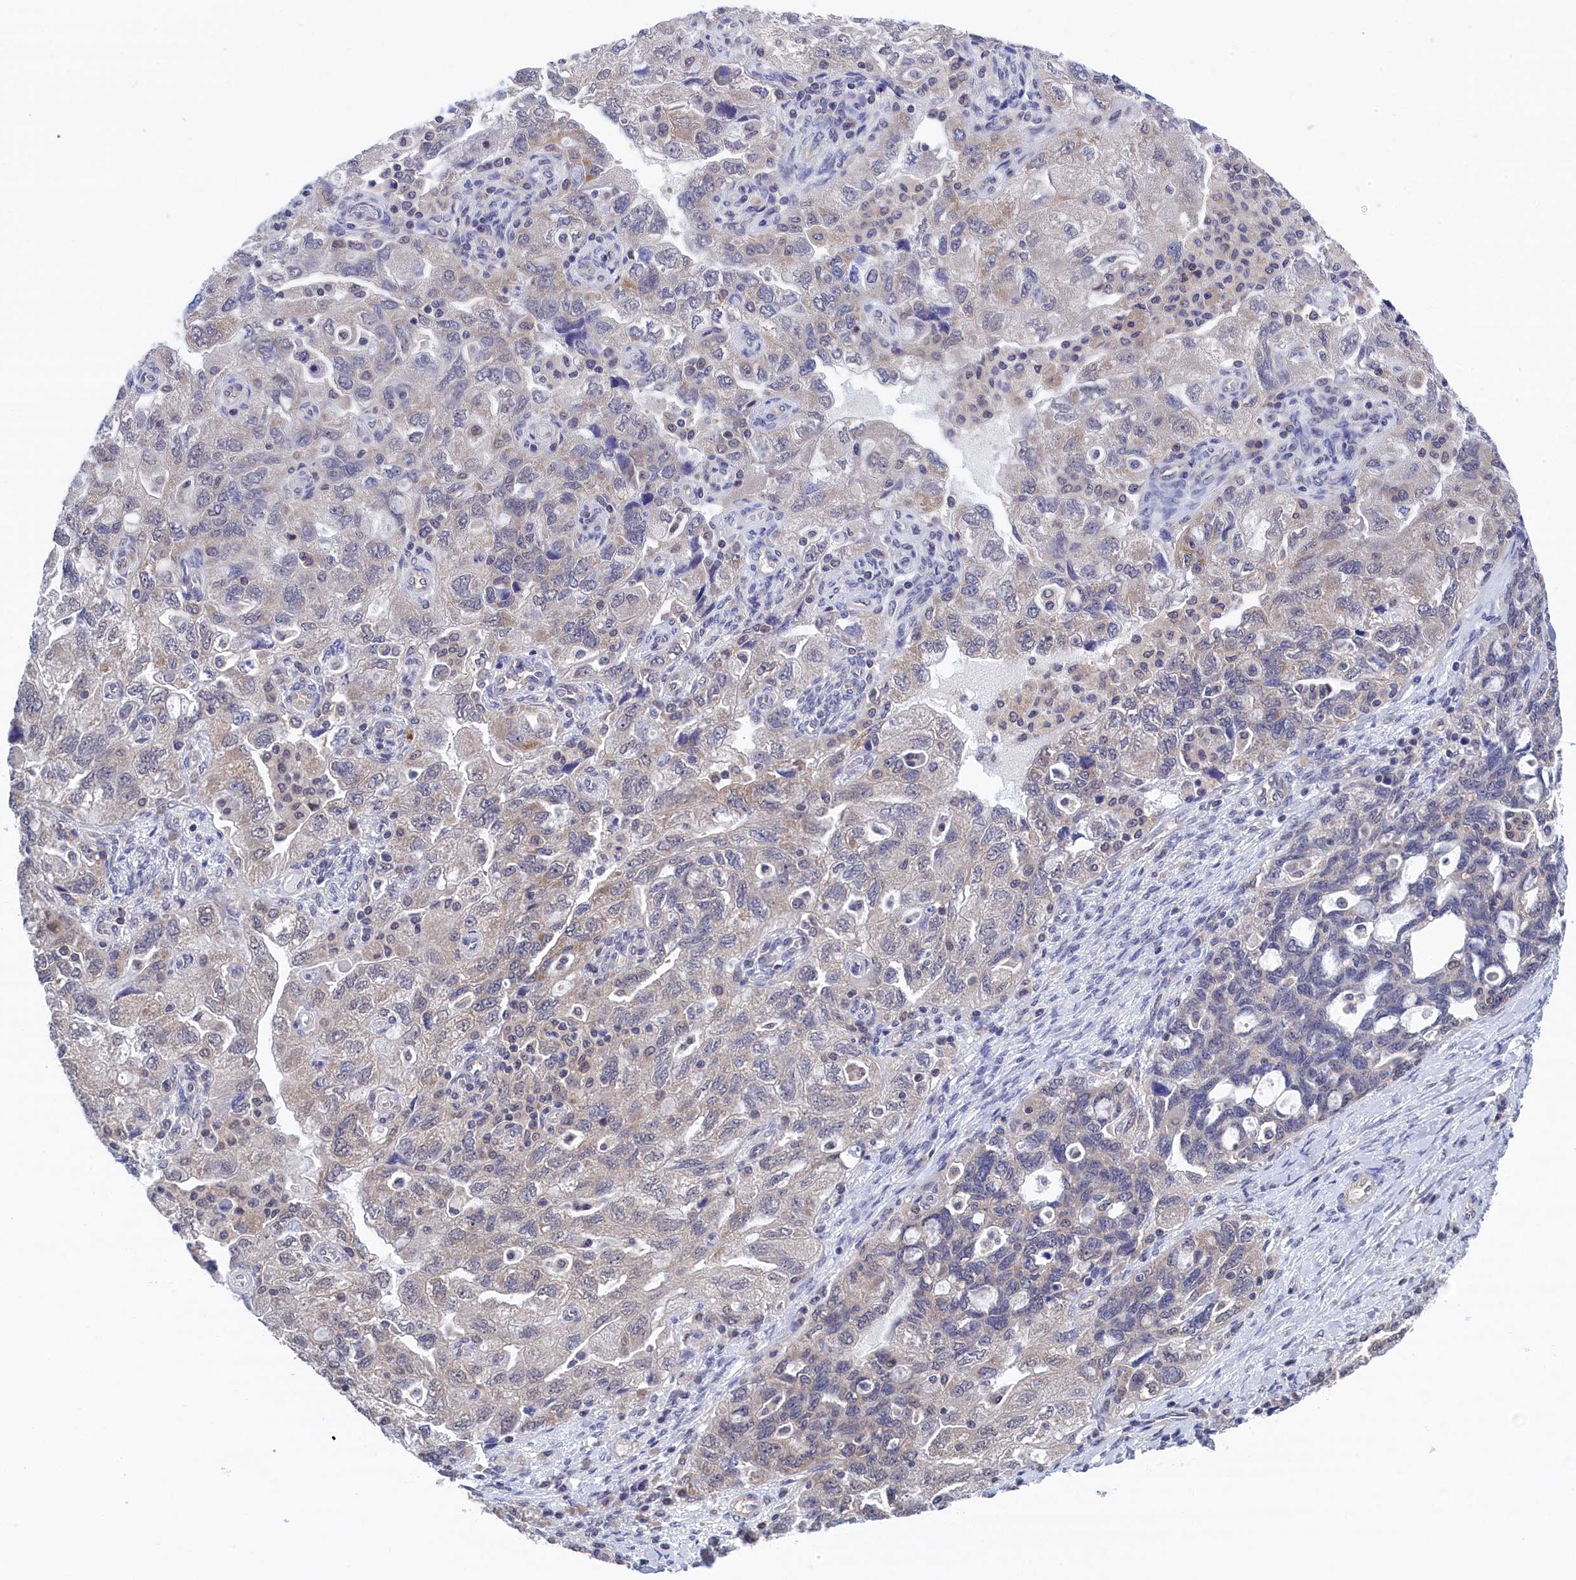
{"staining": {"intensity": "weak", "quantity": "25%-75%", "location": "cytoplasmic/membranous"}, "tissue": "ovarian cancer", "cell_type": "Tumor cells", "image_type": "cancer", "snomed": [{"axis": "morphology", "description": "Carcinoma, endometroid"}, {"axis": "topography", "description": "Ovary"}], "caption": "Human endometroid carcinoma (ovarian) stained with a brown dye exhibits weak cytoplasmic/membranous positive staining in about 25%-75% of tumor cells.", "gene": "PGP", "patient": {"sex": "female", "age": 51}}